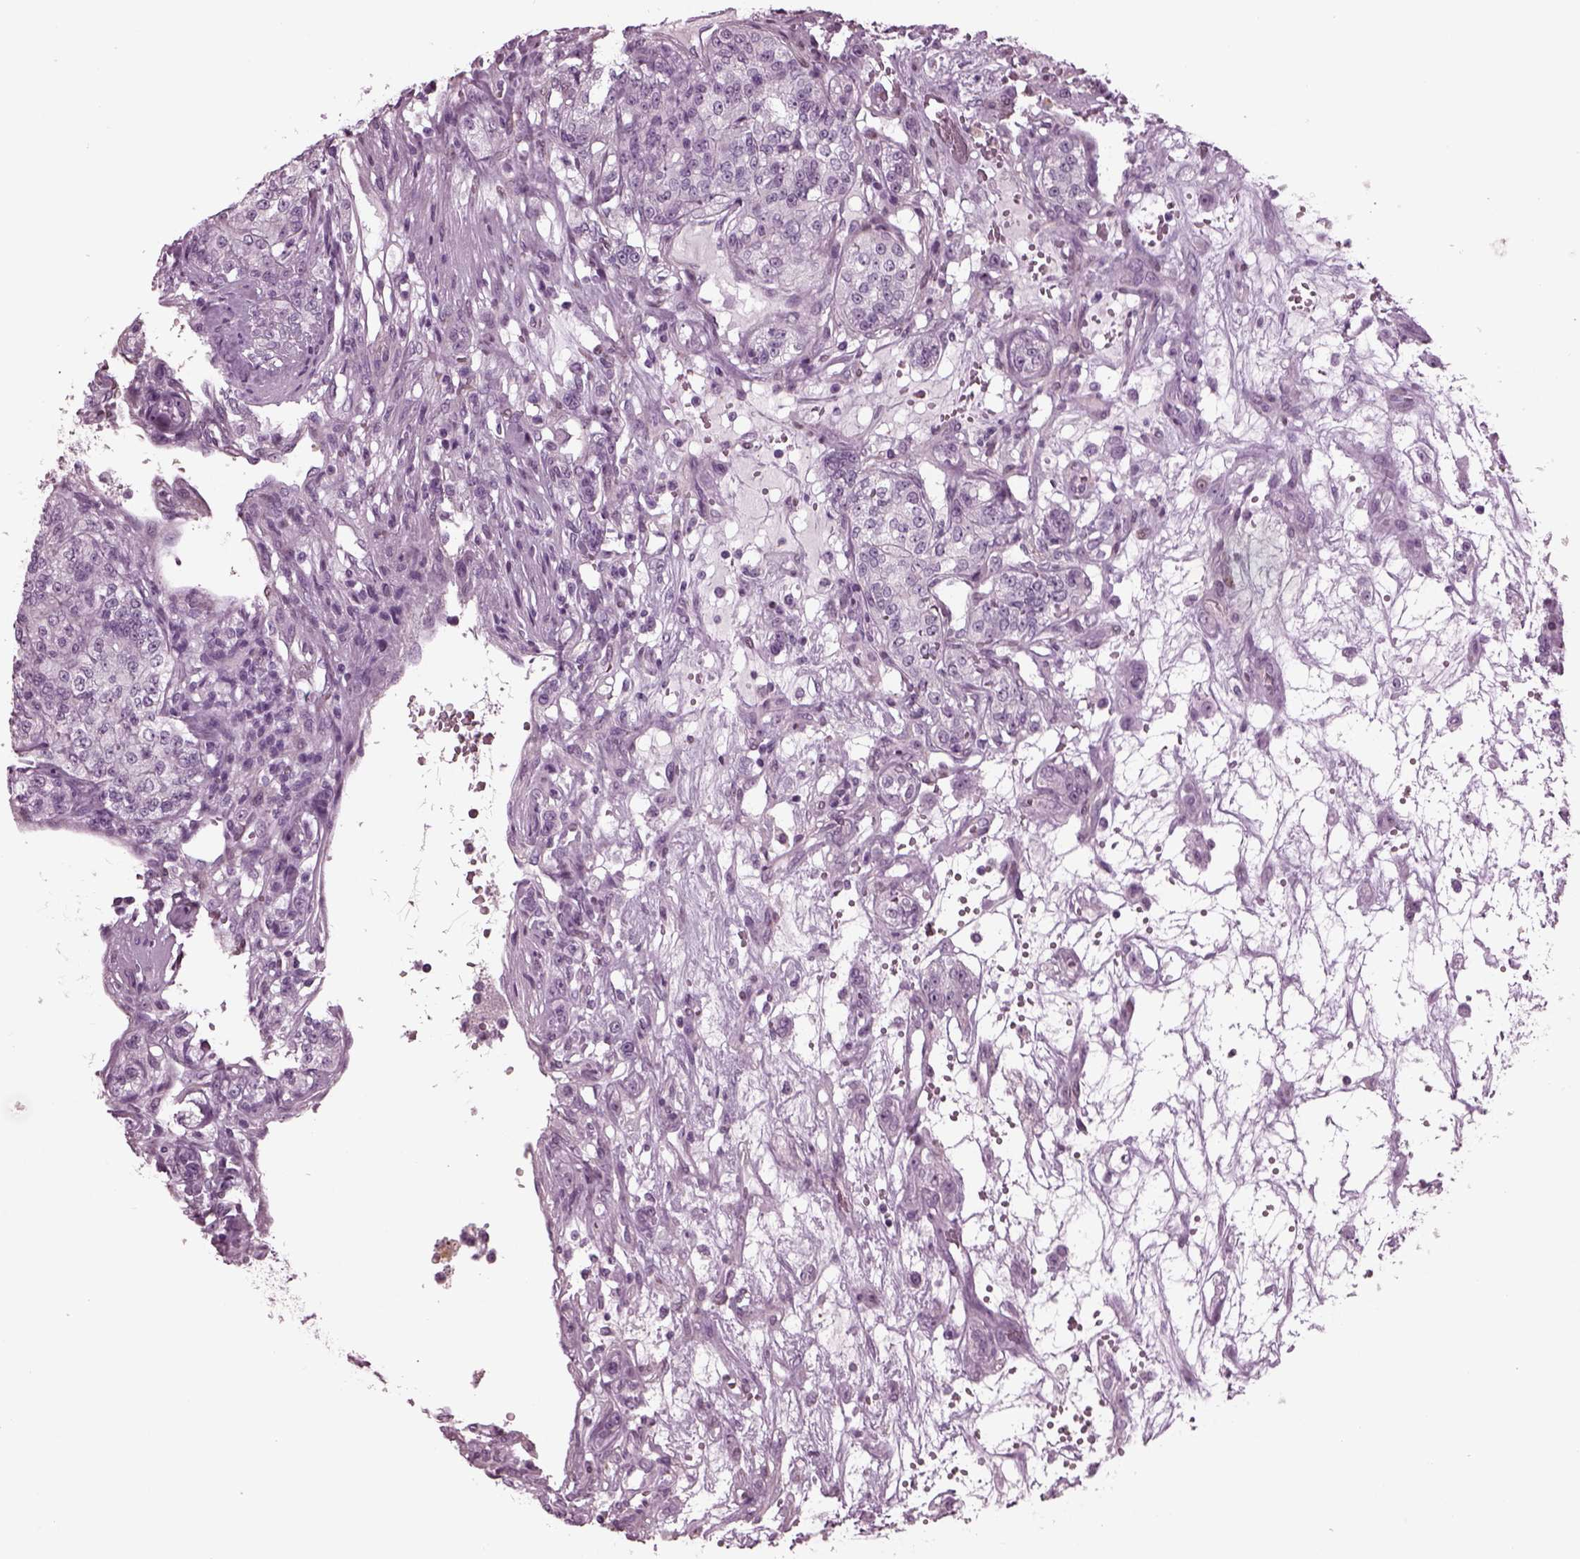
{"staining": {"intensity": "negative", "quantity": "none", "location": "none"}, "tissue": "renal cancer", "cell_type": "Tumor cells", "image_type": "cancer", "snomed": [{"axis": "morphology", "description": "Adenocarcinoma, NOS"}, {"axis": "topography", "description": "Kidney"}], "caption": "Tumor cells show no significant positivity in adenocarcinoma (renal).", "gene": "TPPP2", "patient": {"sex": "female", "age": 63}}